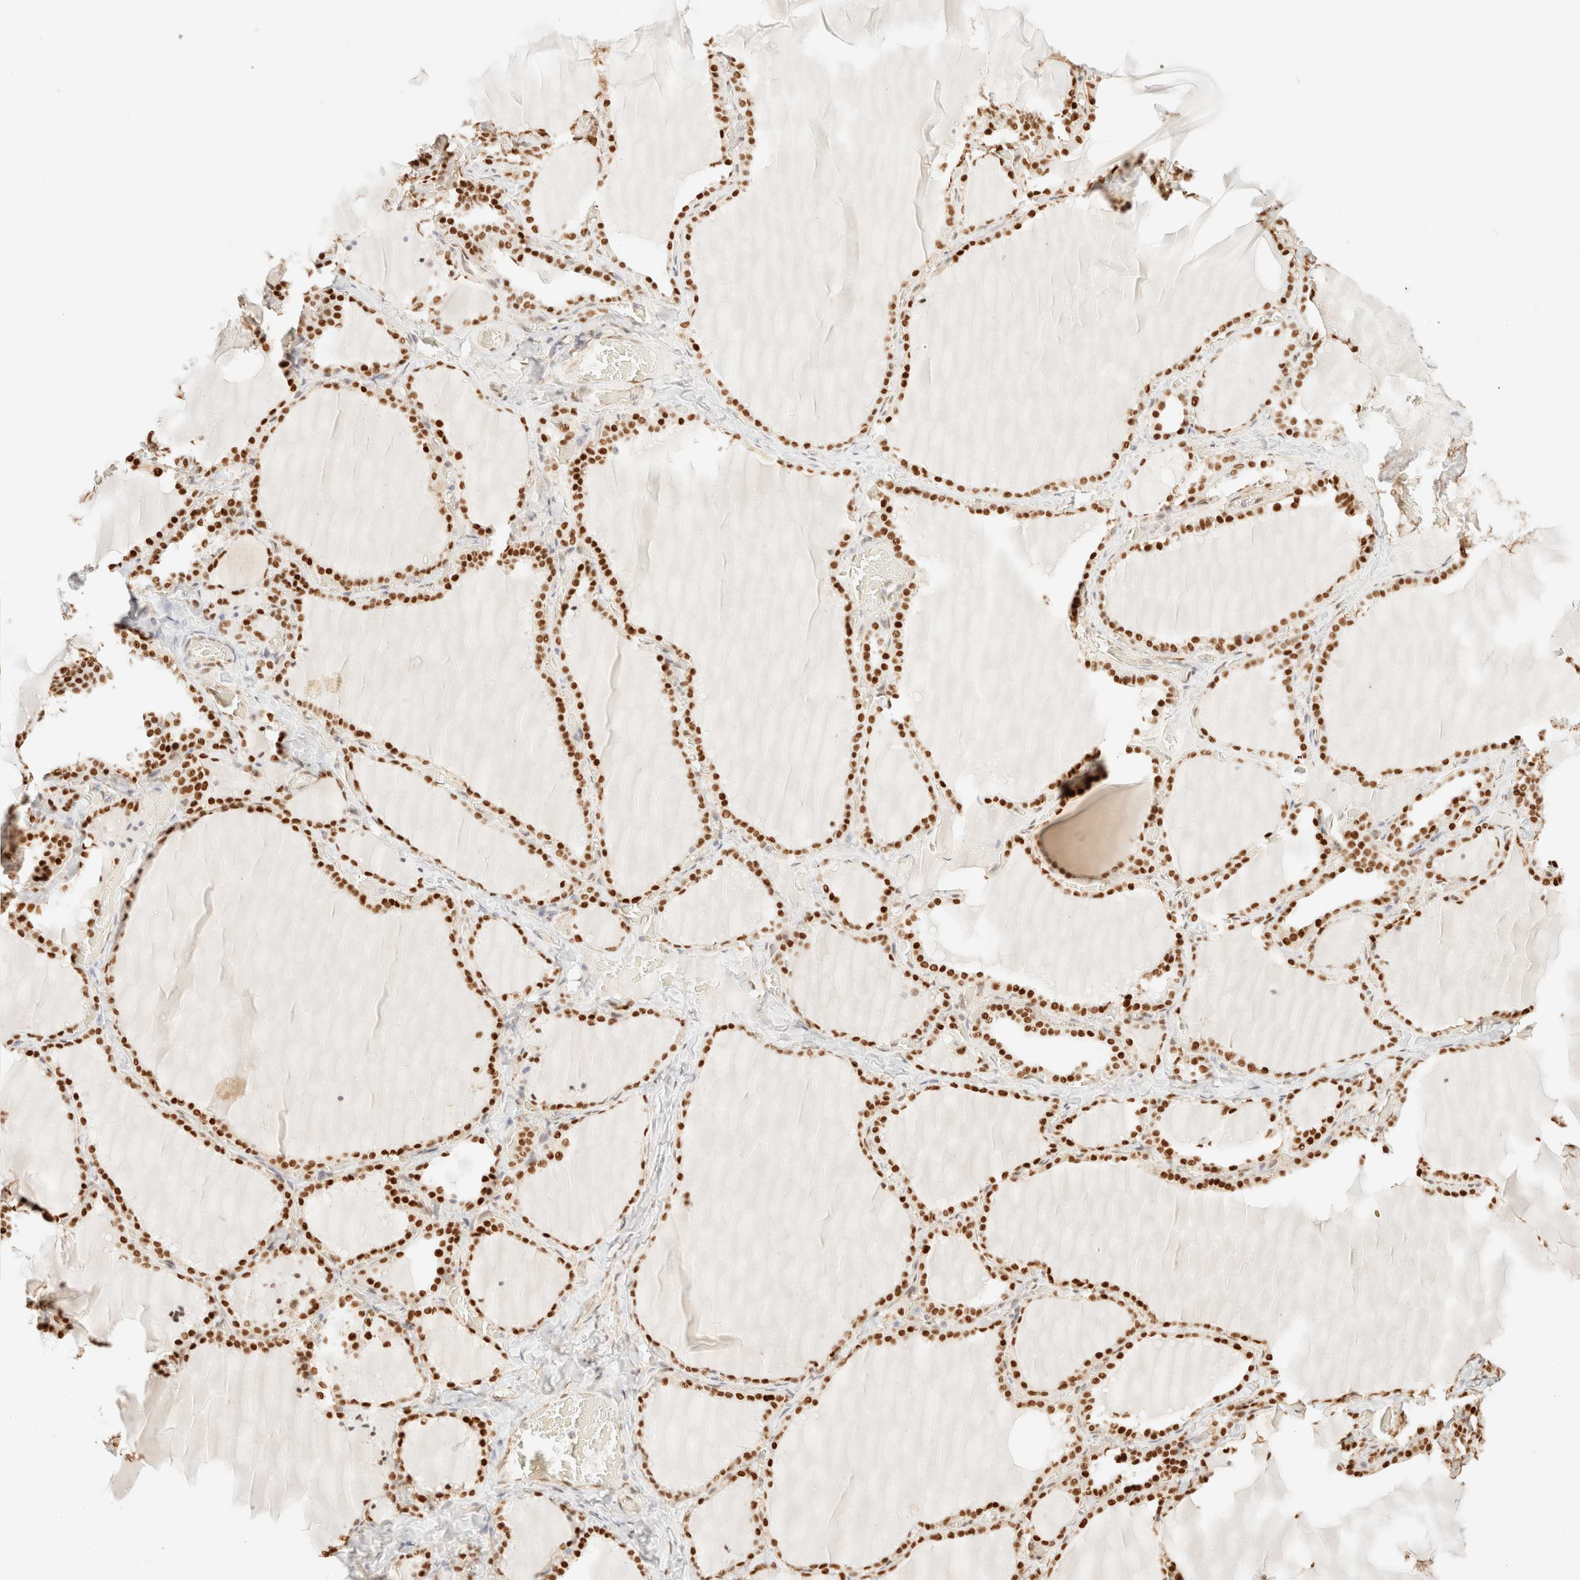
{"staining": {"intensity": "strong", "quantity": ">75%", "location": "nuclear"}, "tissue": "thyroid gland", "cell_type": "Glandular cells", "image_type": "normal", "snomed": [{"axis": "morphology", "description": "Normal tissue, NOS"}, {"axis": "topography", "description": "Thyroid gland"}], "caption": "IHC of unremarkable thyroid gland reveals high levels of strong nuclear staining in approximately >75% of glandular cells.", "gene": "ZSCAN18", "patient": {"sex": "female", "age": 22}}